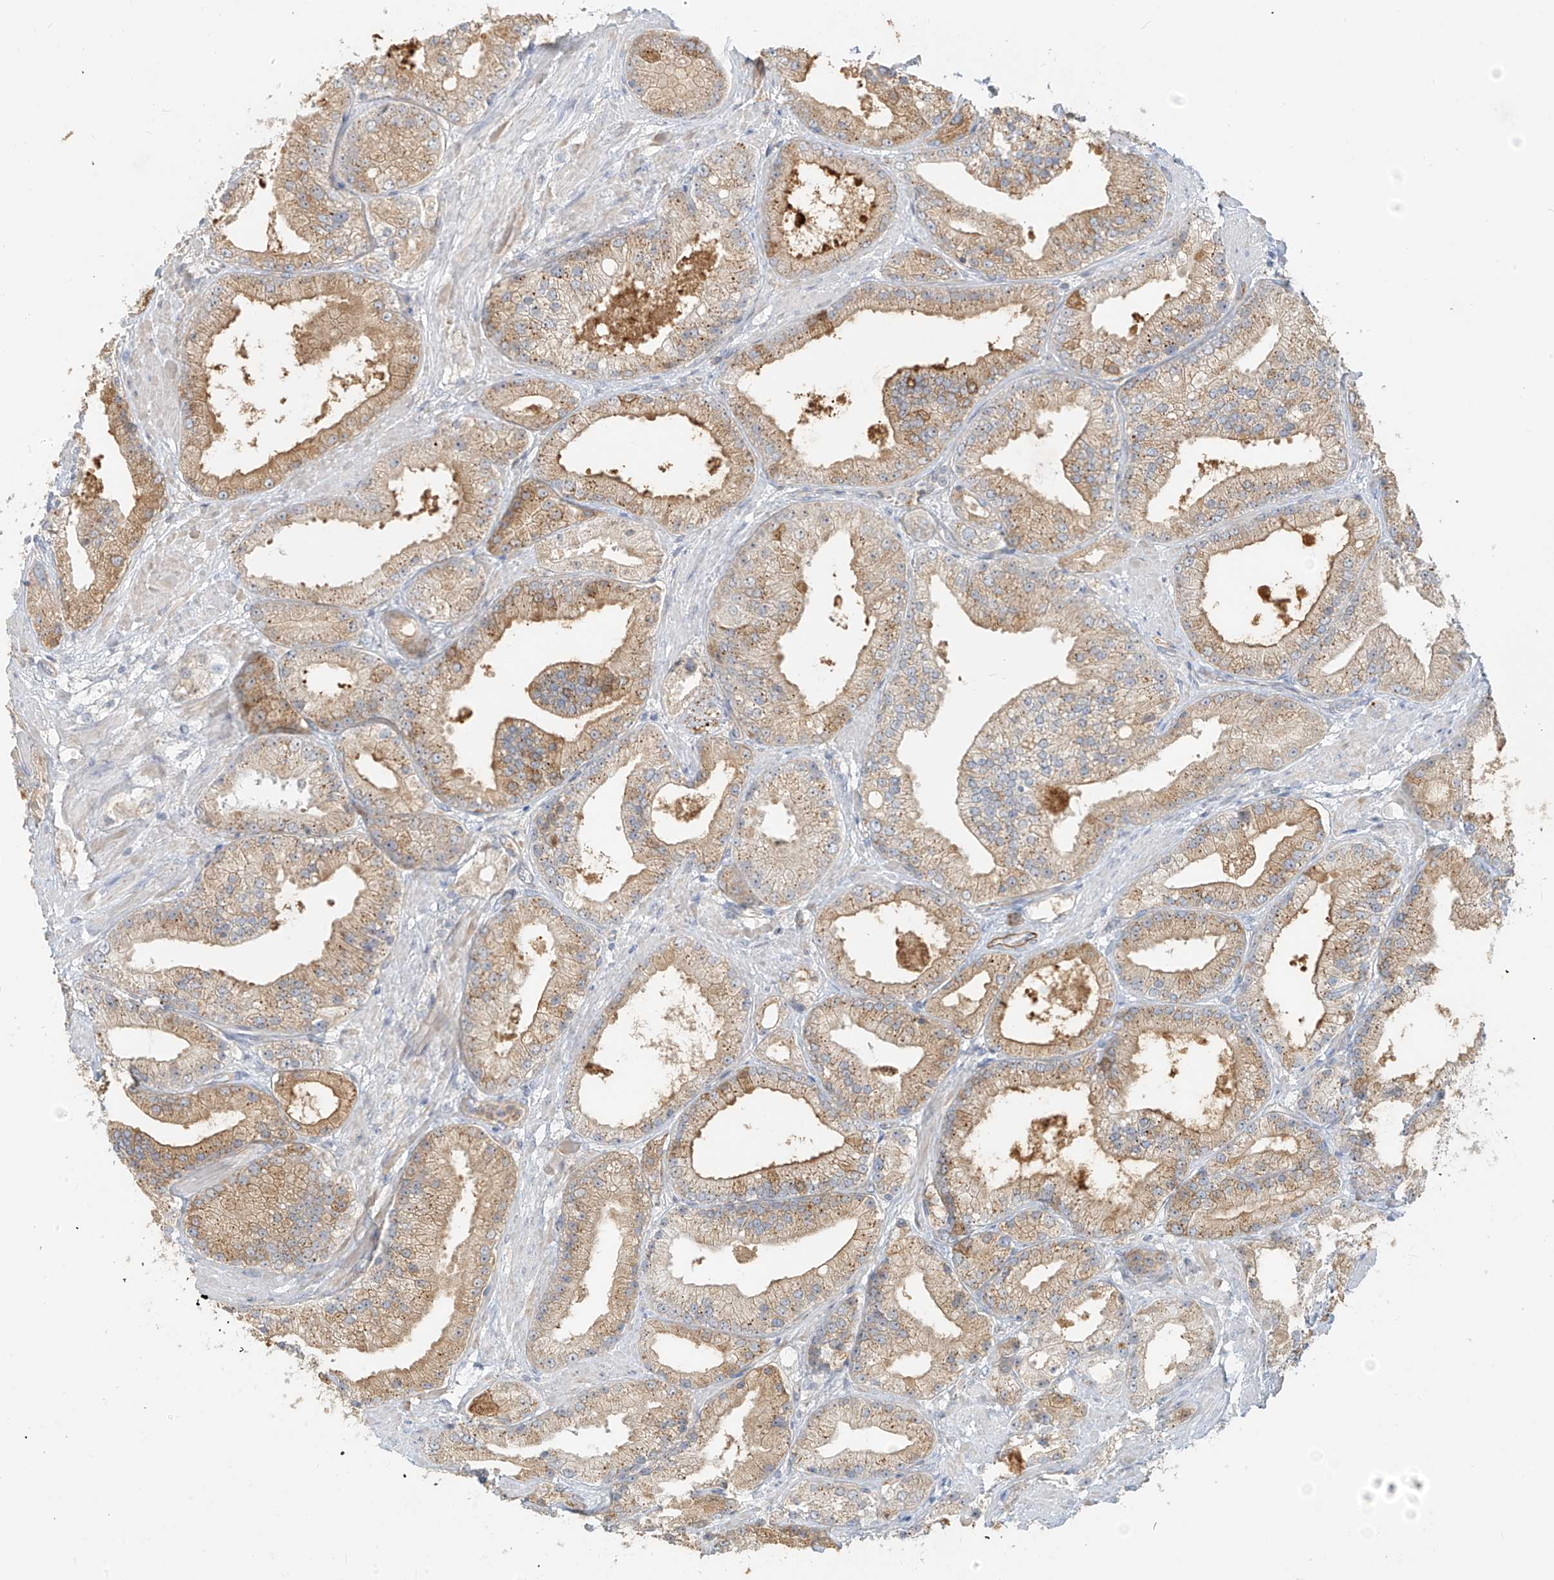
{"staining": {"intensity": "moderate", "quantity": ">75%", "location": "cytoplasmic/membranous"}, "tissue": "prostate cancer", "cell_type": "Tumor cells", "image_type": "cancer", "snomed": [{"axis": "morphology", "description": "Adenocarcinoma, Low grade"}, {"axis": "topography", "description": "Prostate"}], "caption": "The photomicrograph exhibits a brown stain indicating the presence of a protein in the cytoplasmic/membranous of tumor cells in prostate cancer (low-grade adenocarcinoma).", "gene": "C2orf42", "patient": {"sex": "male", "age": 67}}